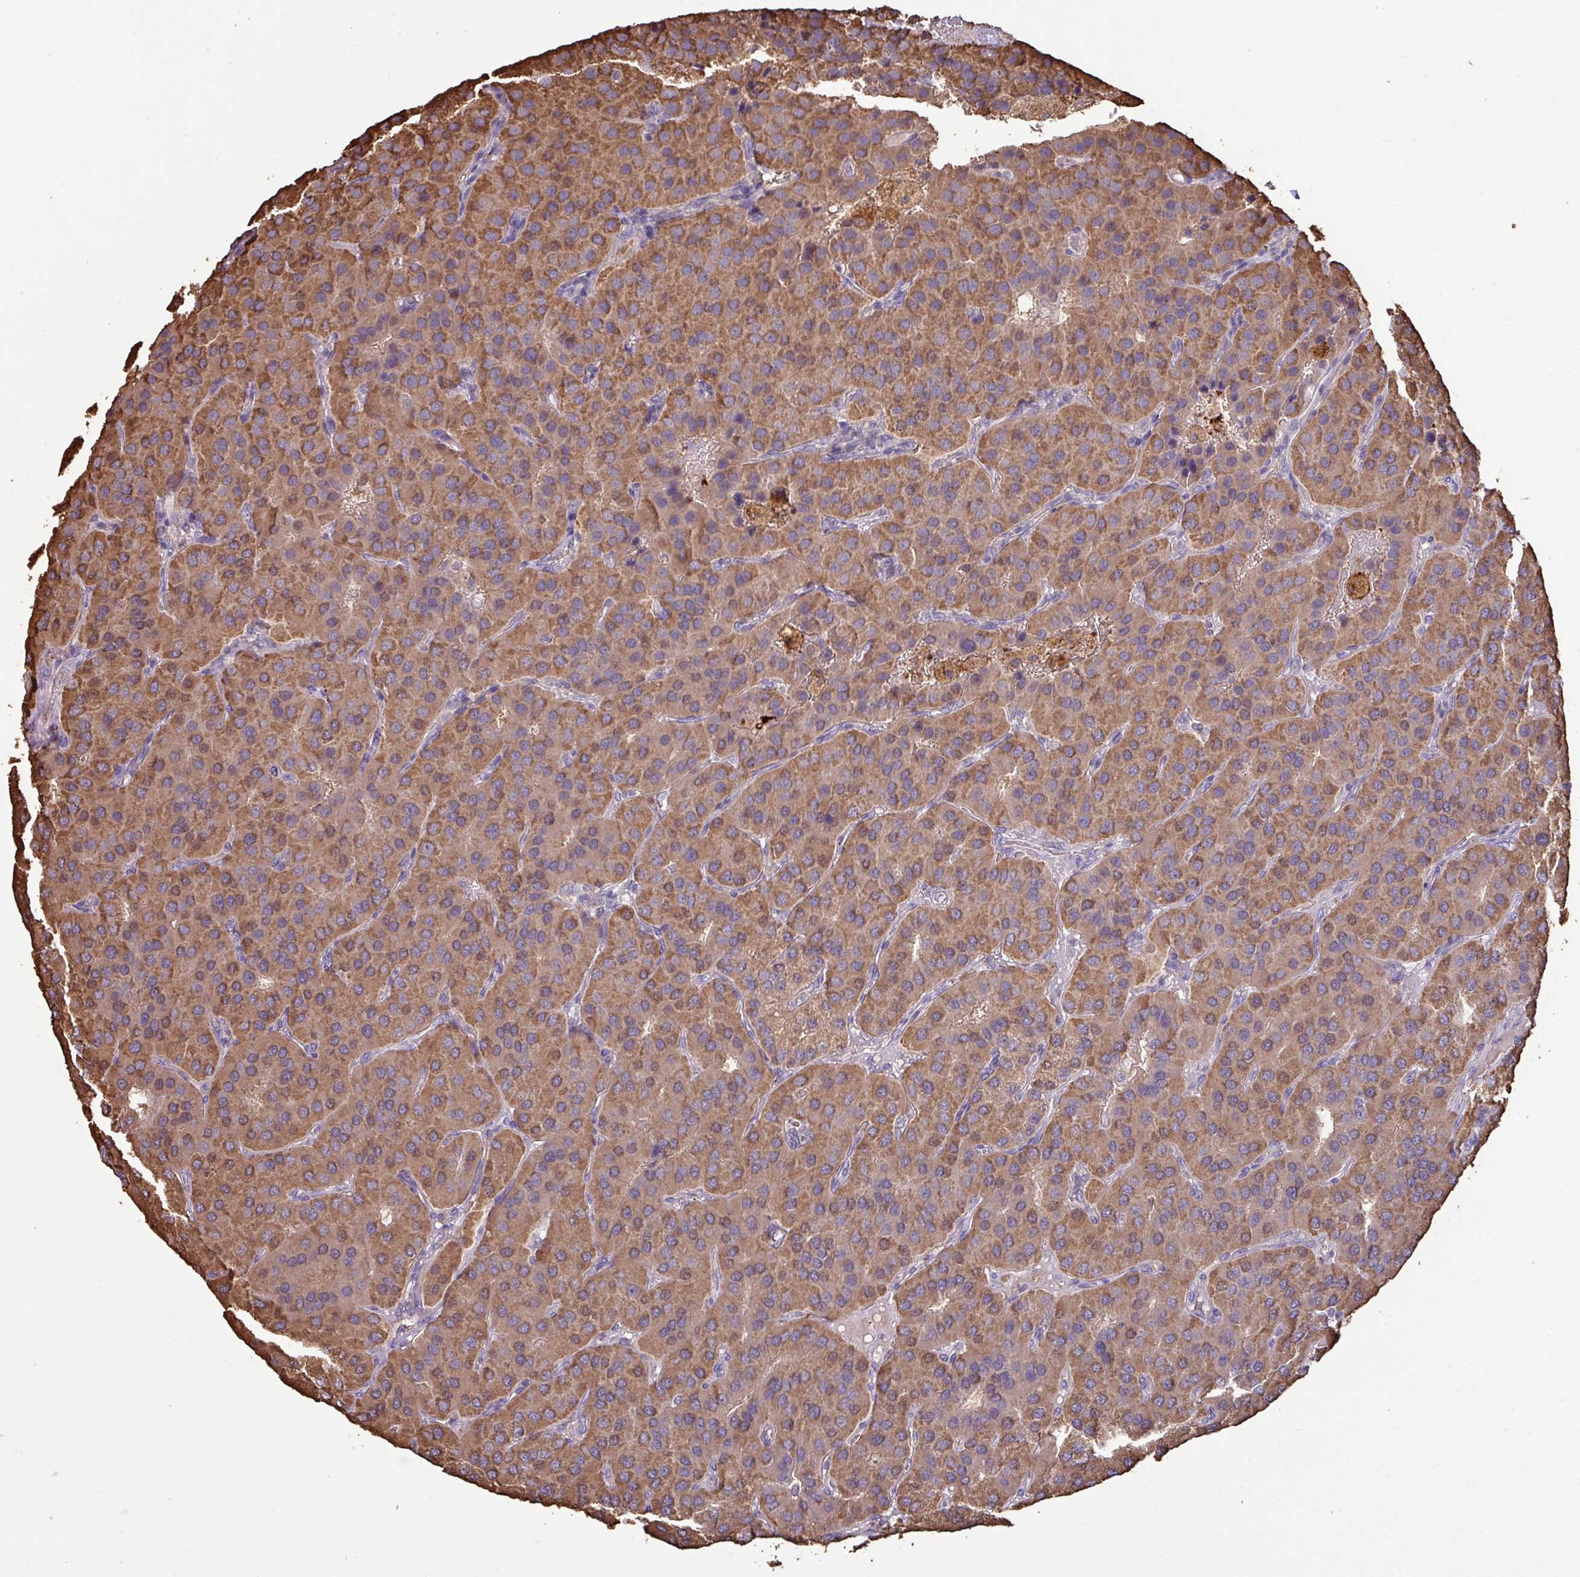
{"staining": {"intensity": "moderate", "quantity": ">75%", "location": "cytoplasmic/membranous"}, "tissue": "parathyroid gland", "cell_type": "Glandular cells", "image_type": "normal", "snomed": [{"axis": "morphology", "description": "Normal tissue, NOS"}, {"axis": "morphology", "description": "Adenoma, NOS"}, {"axis": "topography", "description": "Parathyroid gland"}], "caption": "This photomicrograph demonstrates IHC staining of benign parathyroid gland, with medium moderate cytoplasmic/membranous staining in about >75% of glandular cells.", "gene": "CAMK2A", "patient": {"sex": "female", "age": 86}}